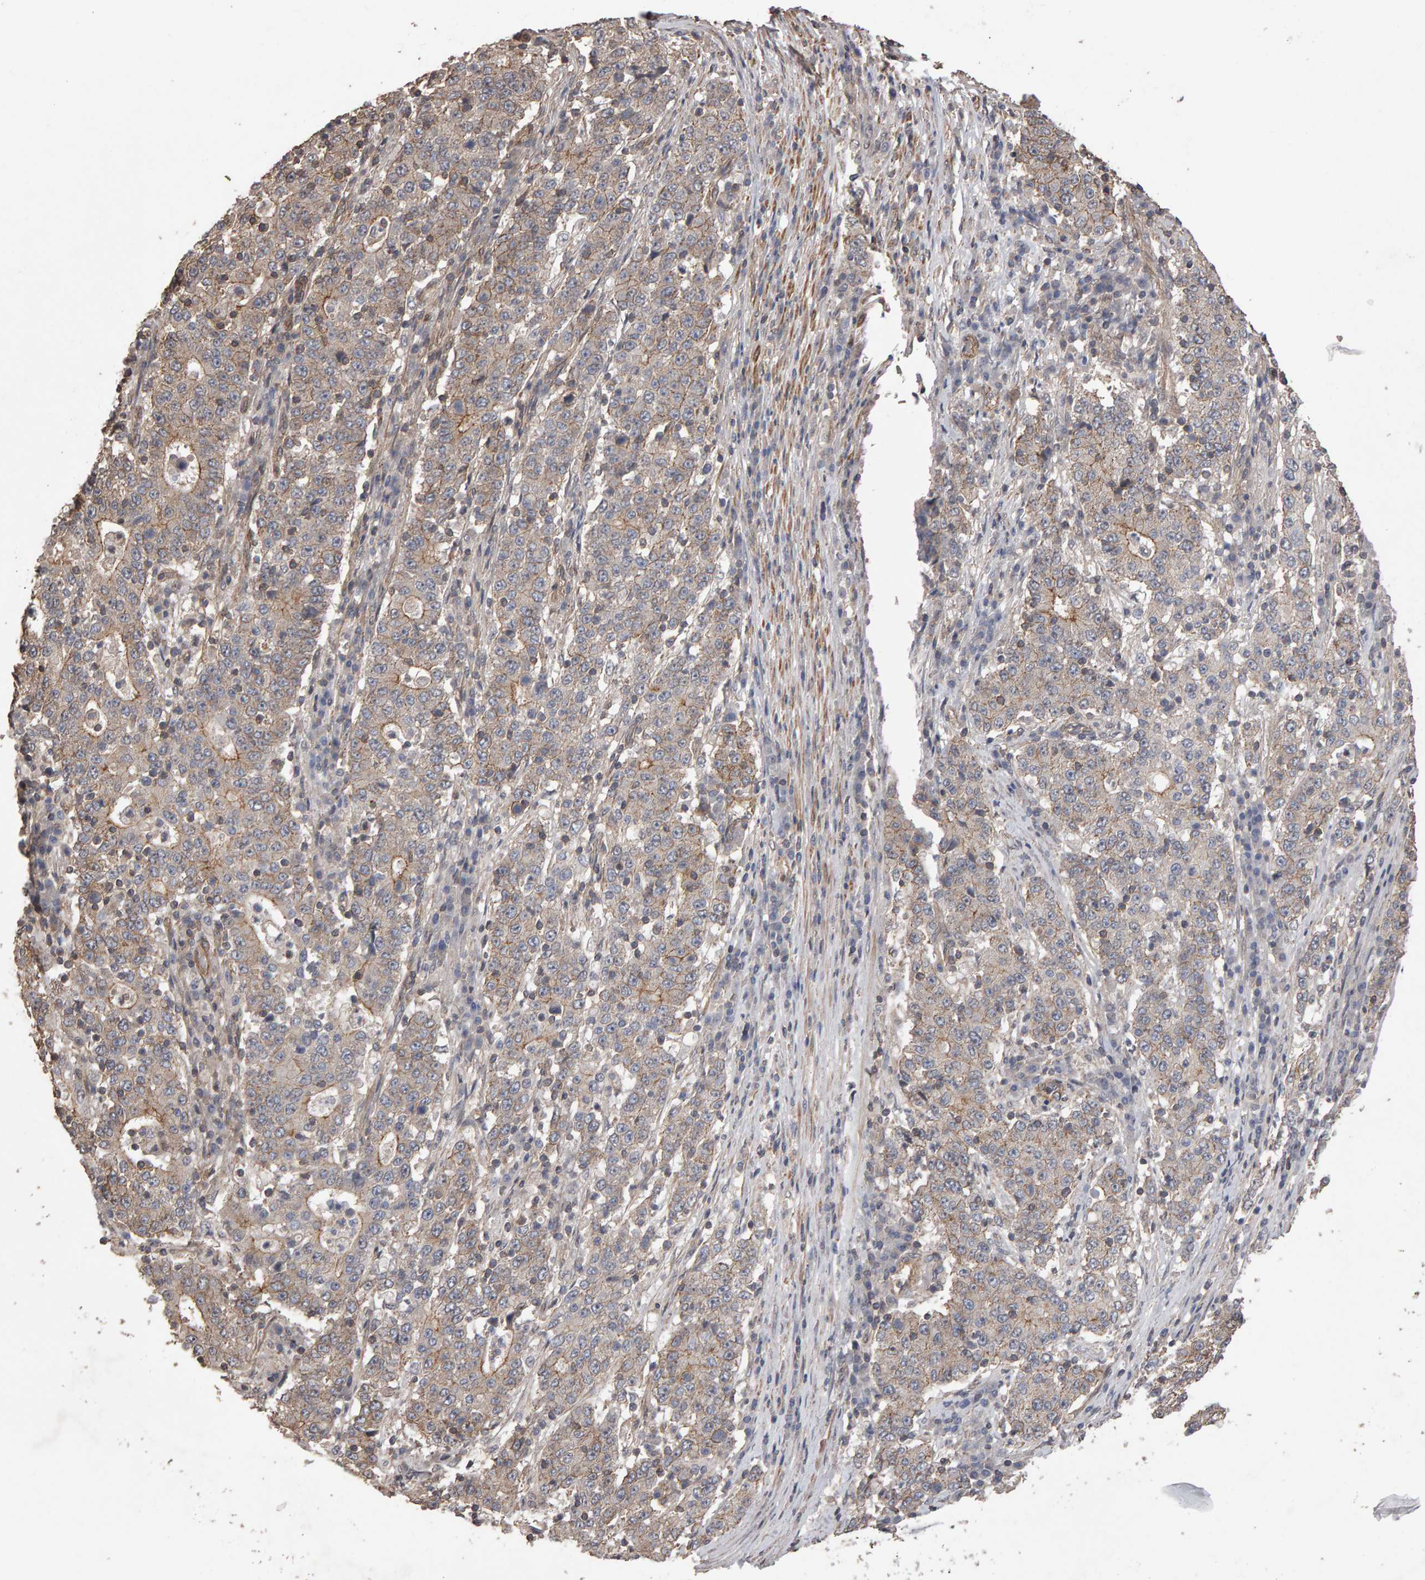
{"staining": {"intensity": "weak", "quantity": "25%-75%", "location": "cytoplasmic/membranous"}, "tissue": "stomach cancer", "cell_type": "Tumor cells", "image_type": "cancer", "snomed": [{"axis": "morphology", "description": "Adenocarcinoma, NOS"}, {"axis": "topography", "description": "Stomach"}], "caption": "Immunohistochemical staining of stomach cancer (adenocarcinoma) shows low levels of weak cytoplasmic/membranous protein staining in about 25%-75% of tumor cells.", "gene": "SCRIB", "patient": {"sex": "male", "age": 59}}